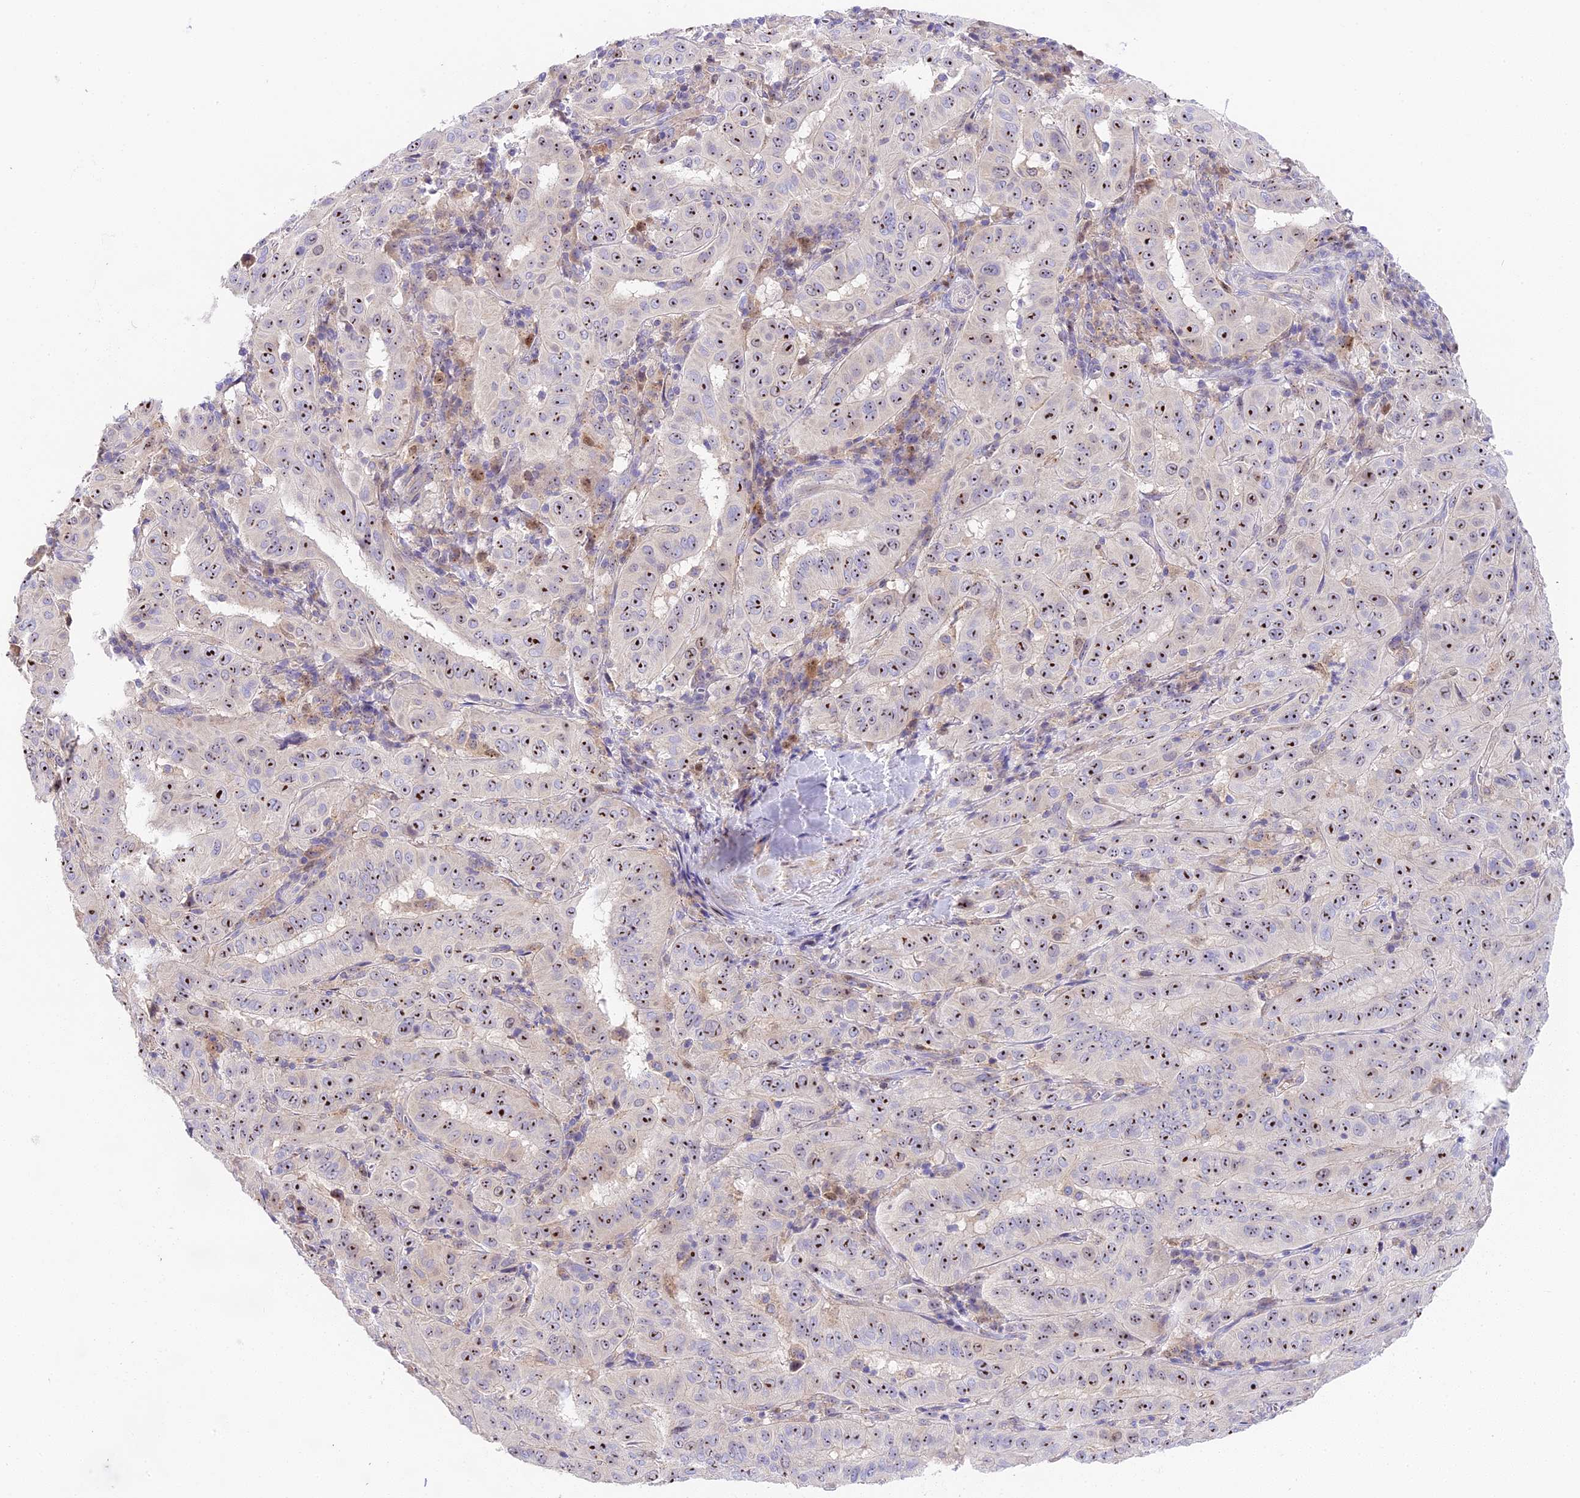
{"staining": {"intensity": "strong", "quantity": ">75%", "location": "nuclear"}, "tissue": "pancreatic cancer", "cell_type": "Tumor cells", "image_type": "cancer", "snomed": [{"axis": "morphology", "description": "Adenocarcinoma, NOS"}, {"axis": "topography", "description": "Pancreas"}], "caption": "About >75% of tumor cells in human adenocarcinoma (pancreatic) demonstrate strong nuclear protein positivity as visualized by brown immunohistochemical staining.", "gene": "RAD51", "patient": {"sex": "male", "age": 63}}